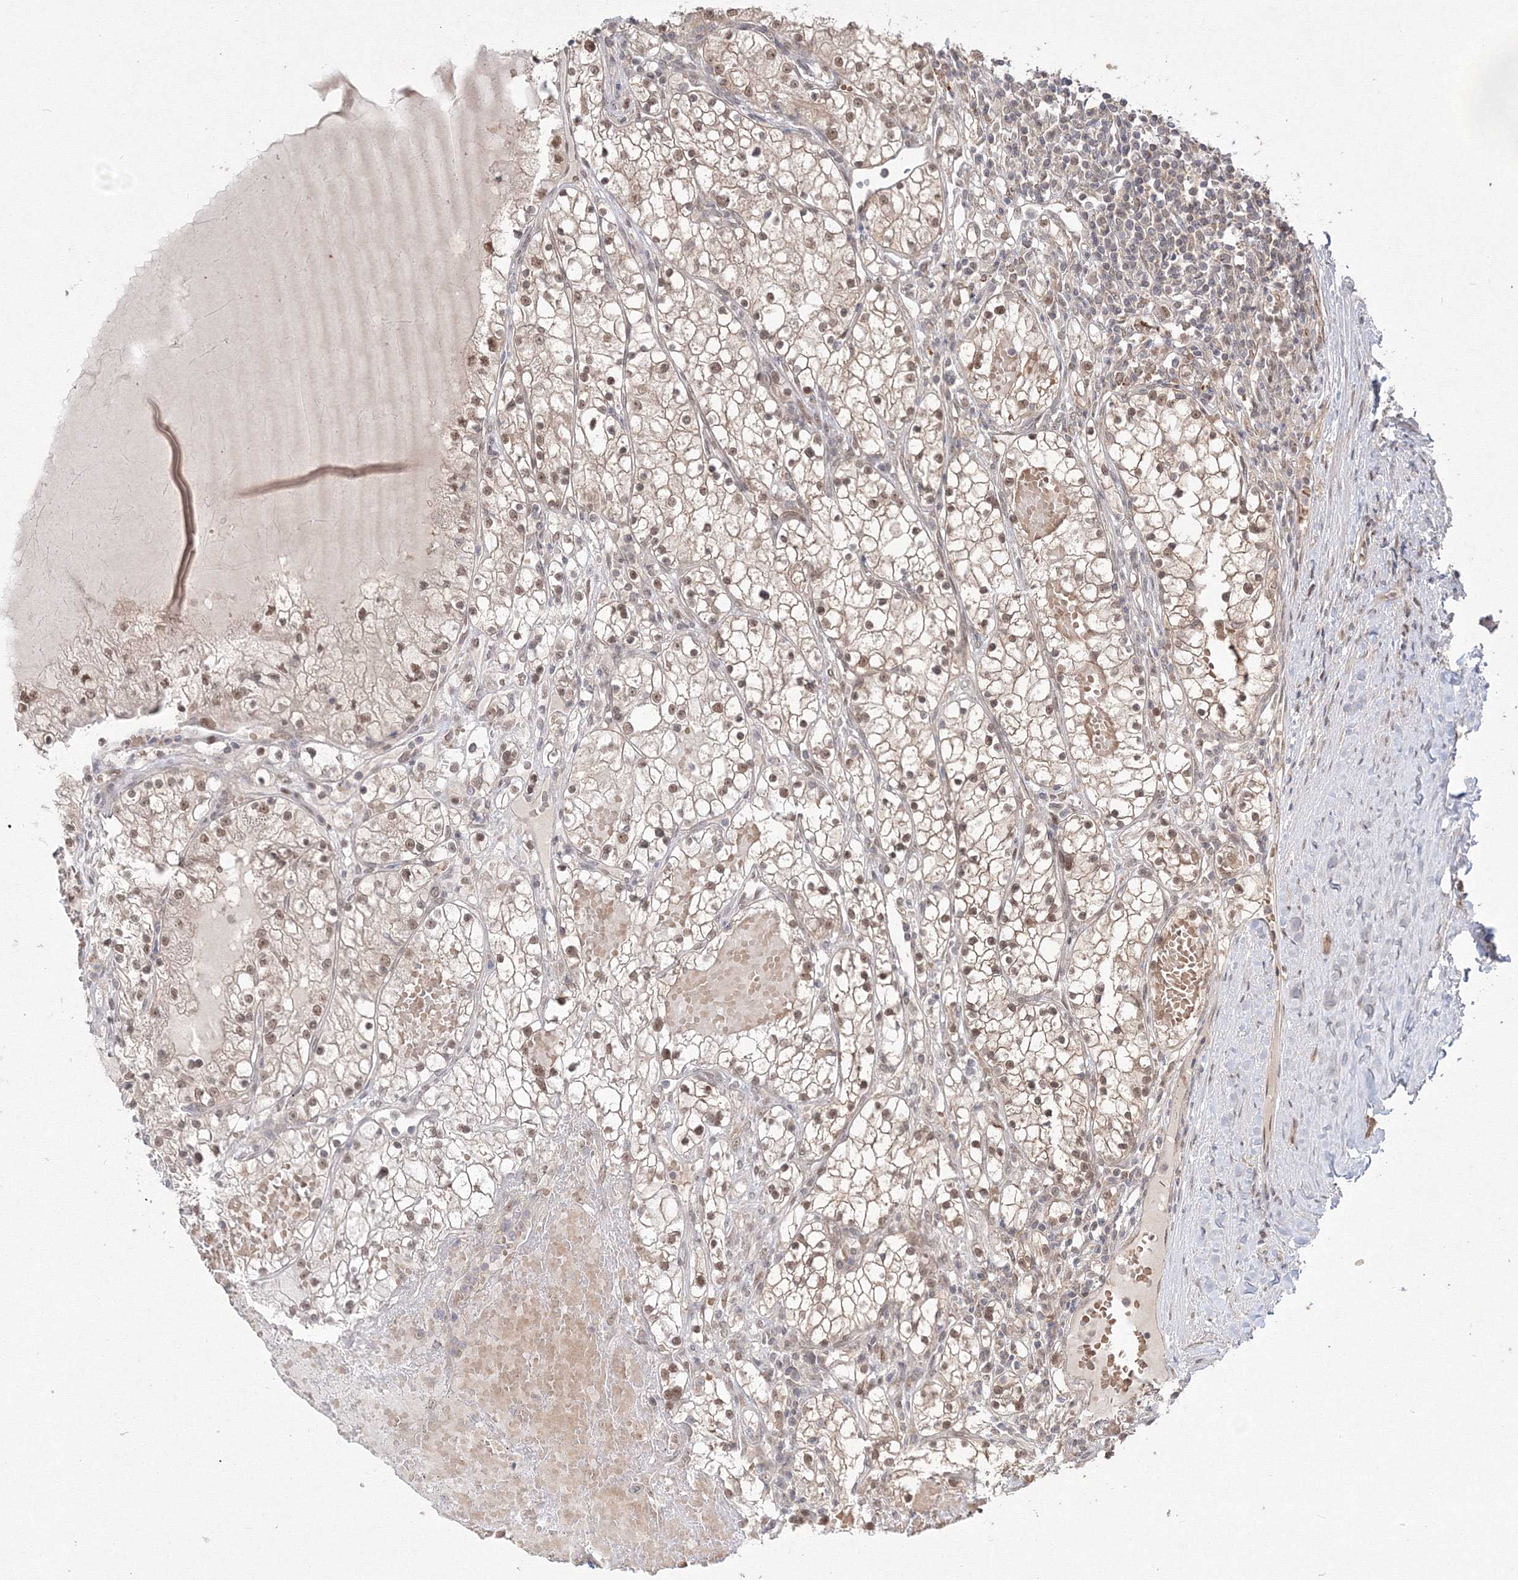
{"staining": {"intensity": "moderate", "quantity": ">75%", "location": "nuclear"}, "tissue": "renal cancer", "cell_type": "Tumor cells", "image_type": "cancer", "snomed": [{"axis": "morphology", "description": "Normal tissue, NOS"}, {"axis": "morphology", "description": "Adenocarcinoma, NOS"}, {"axis": "topography", "description": "Kidney"}], "caption": "Renal cancer (adenocarcinoma) stained with a protein marker shows moderate staining in tumor cells.", "gene": "COPS4", "patient": {"sex": "male", "age": 68}}